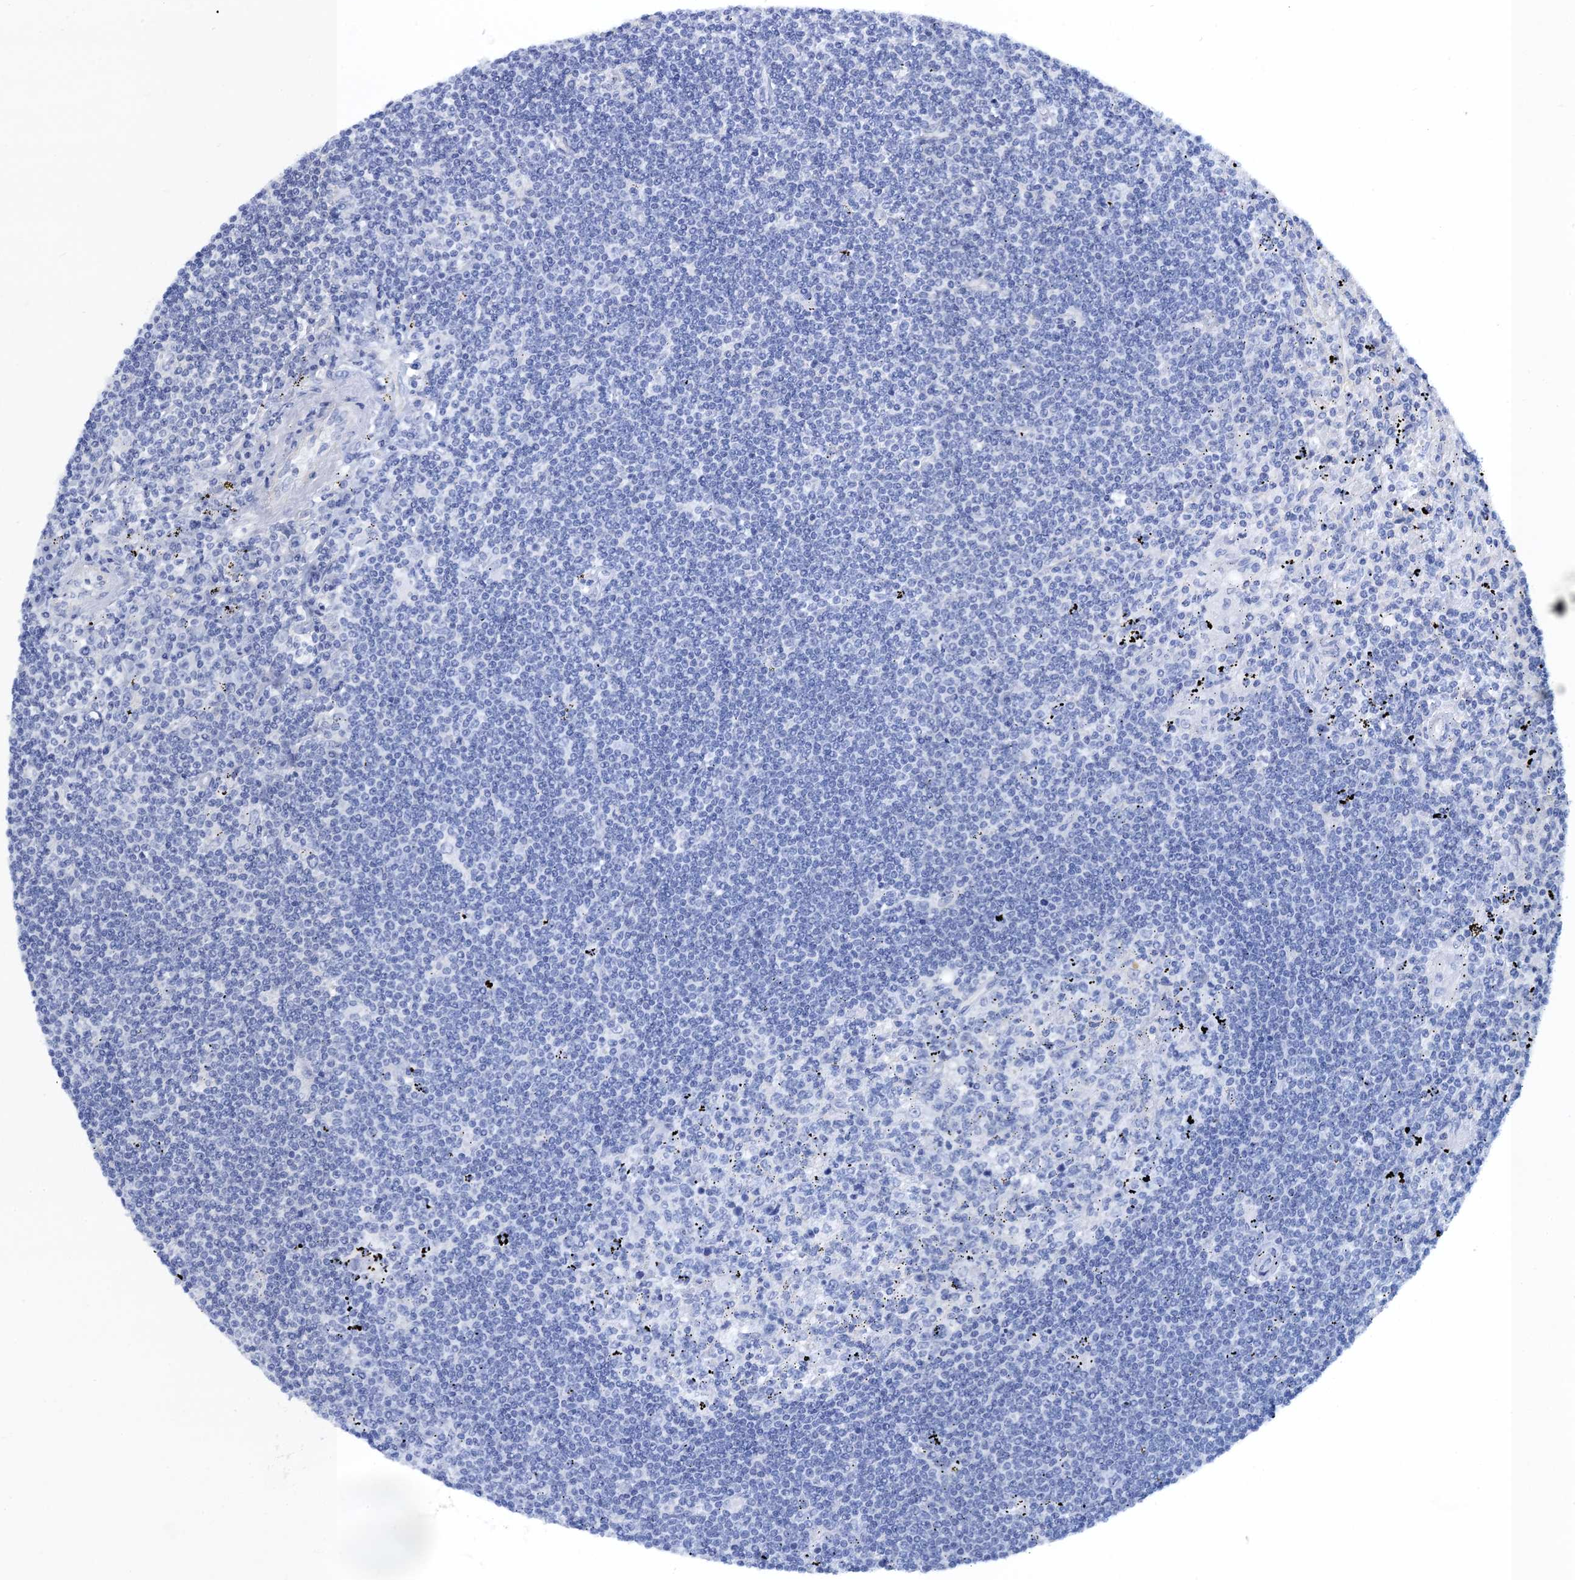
{"staining": {"intensity": "negative", "quantity": "none", "location": "none"}, "tissue": "lymphoma", "cell_type": "Tumor cells", "image_type": "cancer", "snomed": [{"axis": "morphology", "description": "Malignant lymphoma, non-Hodgkin's type, Low grade"}, {"axis": "topography", "description": "Spleen"}], "caption": "Tumor cells show no significant protein staining in lymphoma. (DAB immunohistochemistry visualized using brightfield microscopy, high magnification).", "gene": "CALML5", "patient": {"sex": "male", "age": 76}}